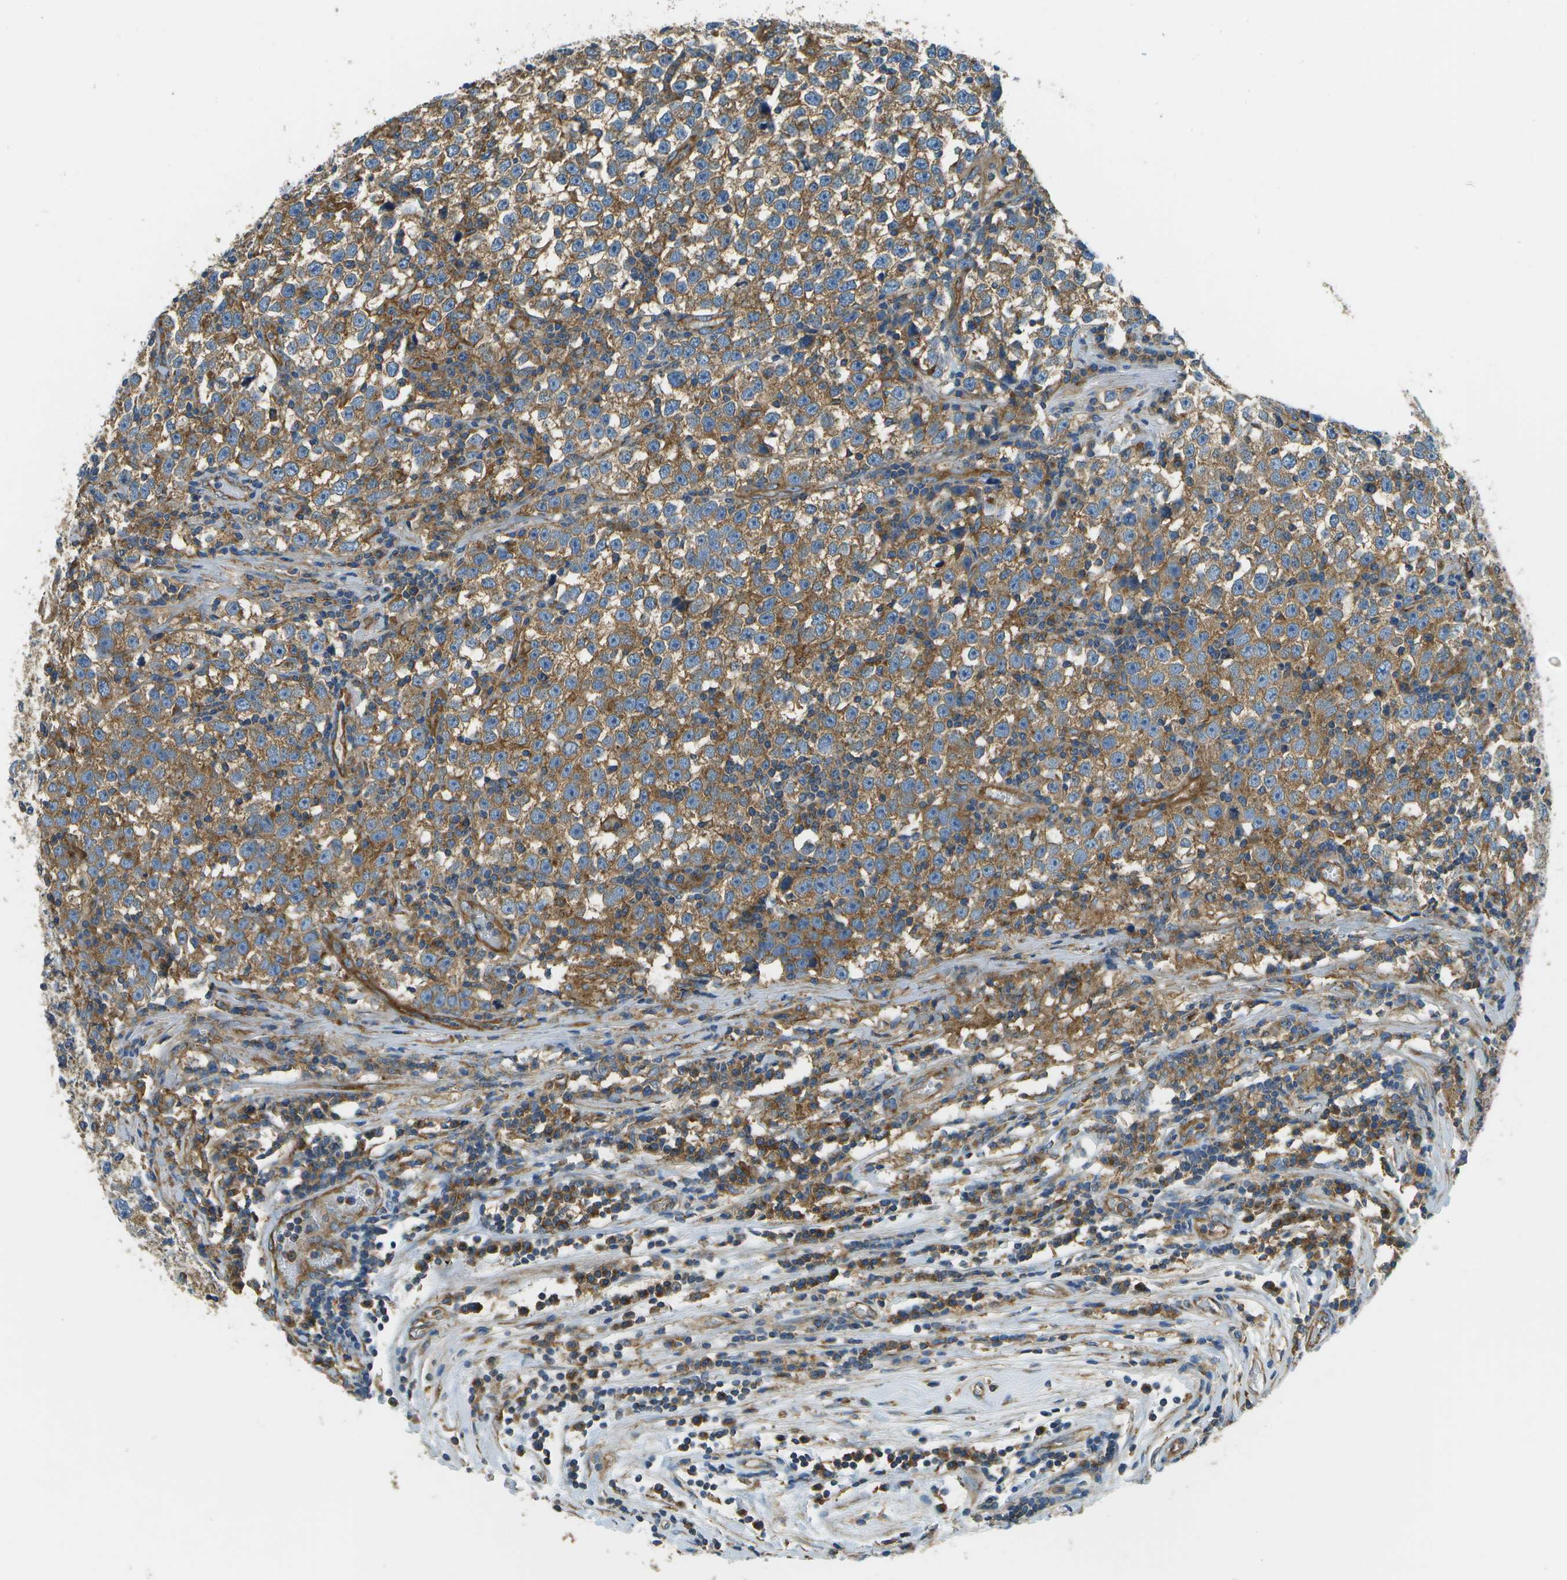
{"staining": {"intensity": "moderate", "quantity": ">75%", "location": "cytoplasmic/membranous"}, "tissue": "testis cancer", "cell_type": "Tumor cells", "image_type": "cancer", "snomed": [{"axis": "morphology", "description": "Seminoma, NOS"}, {"axis": "topography", "description": "Testis"}], "caption": "Immunohistochemical staining of testis cancer exhibits medium levels of moderate cytoplasmic/membranous positivity in approximately >75% of tumor cells.", "gene": "CLTC", "patient": {"sex": "male", "age": 43}}